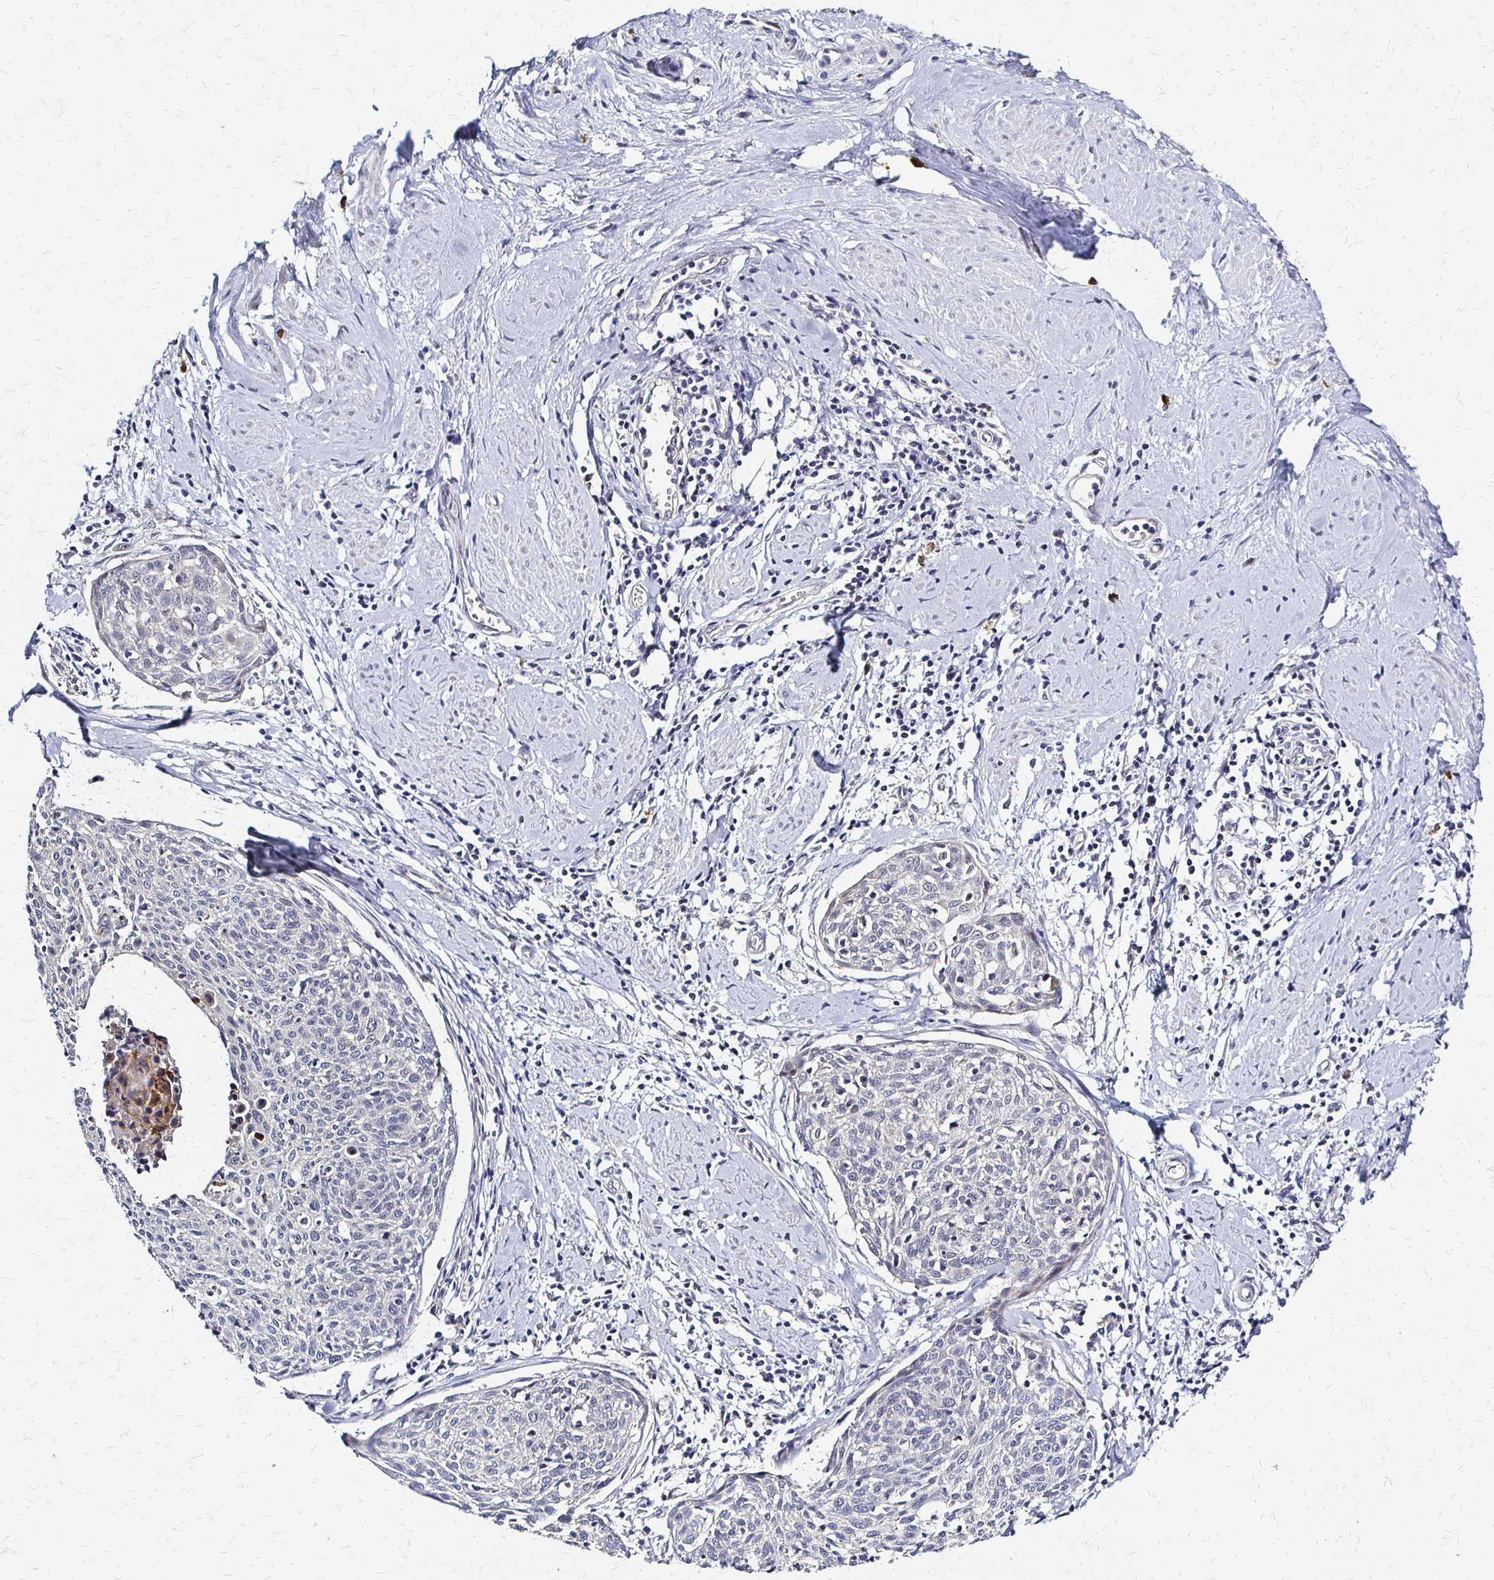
{"staining": {"intensity": "negative", "quantity": "none", "location": "none"}, "tissue": "cervical cancer", "cell_type": "Tumor cells", "image_type": "cancer", "snomed": [{"axis": "morphology", "description": "Squamous cell carcinoma, NOS"}, {"axis": "topography", "description": "Cervix"}], "caption": "This is an immunohistochemistry photomicrograph of squamous cell carcinoma (cervical). There is no expression in tumor cells.", "gene": "SLC9A9", "patient": {"sex": "female", "age": 49}}